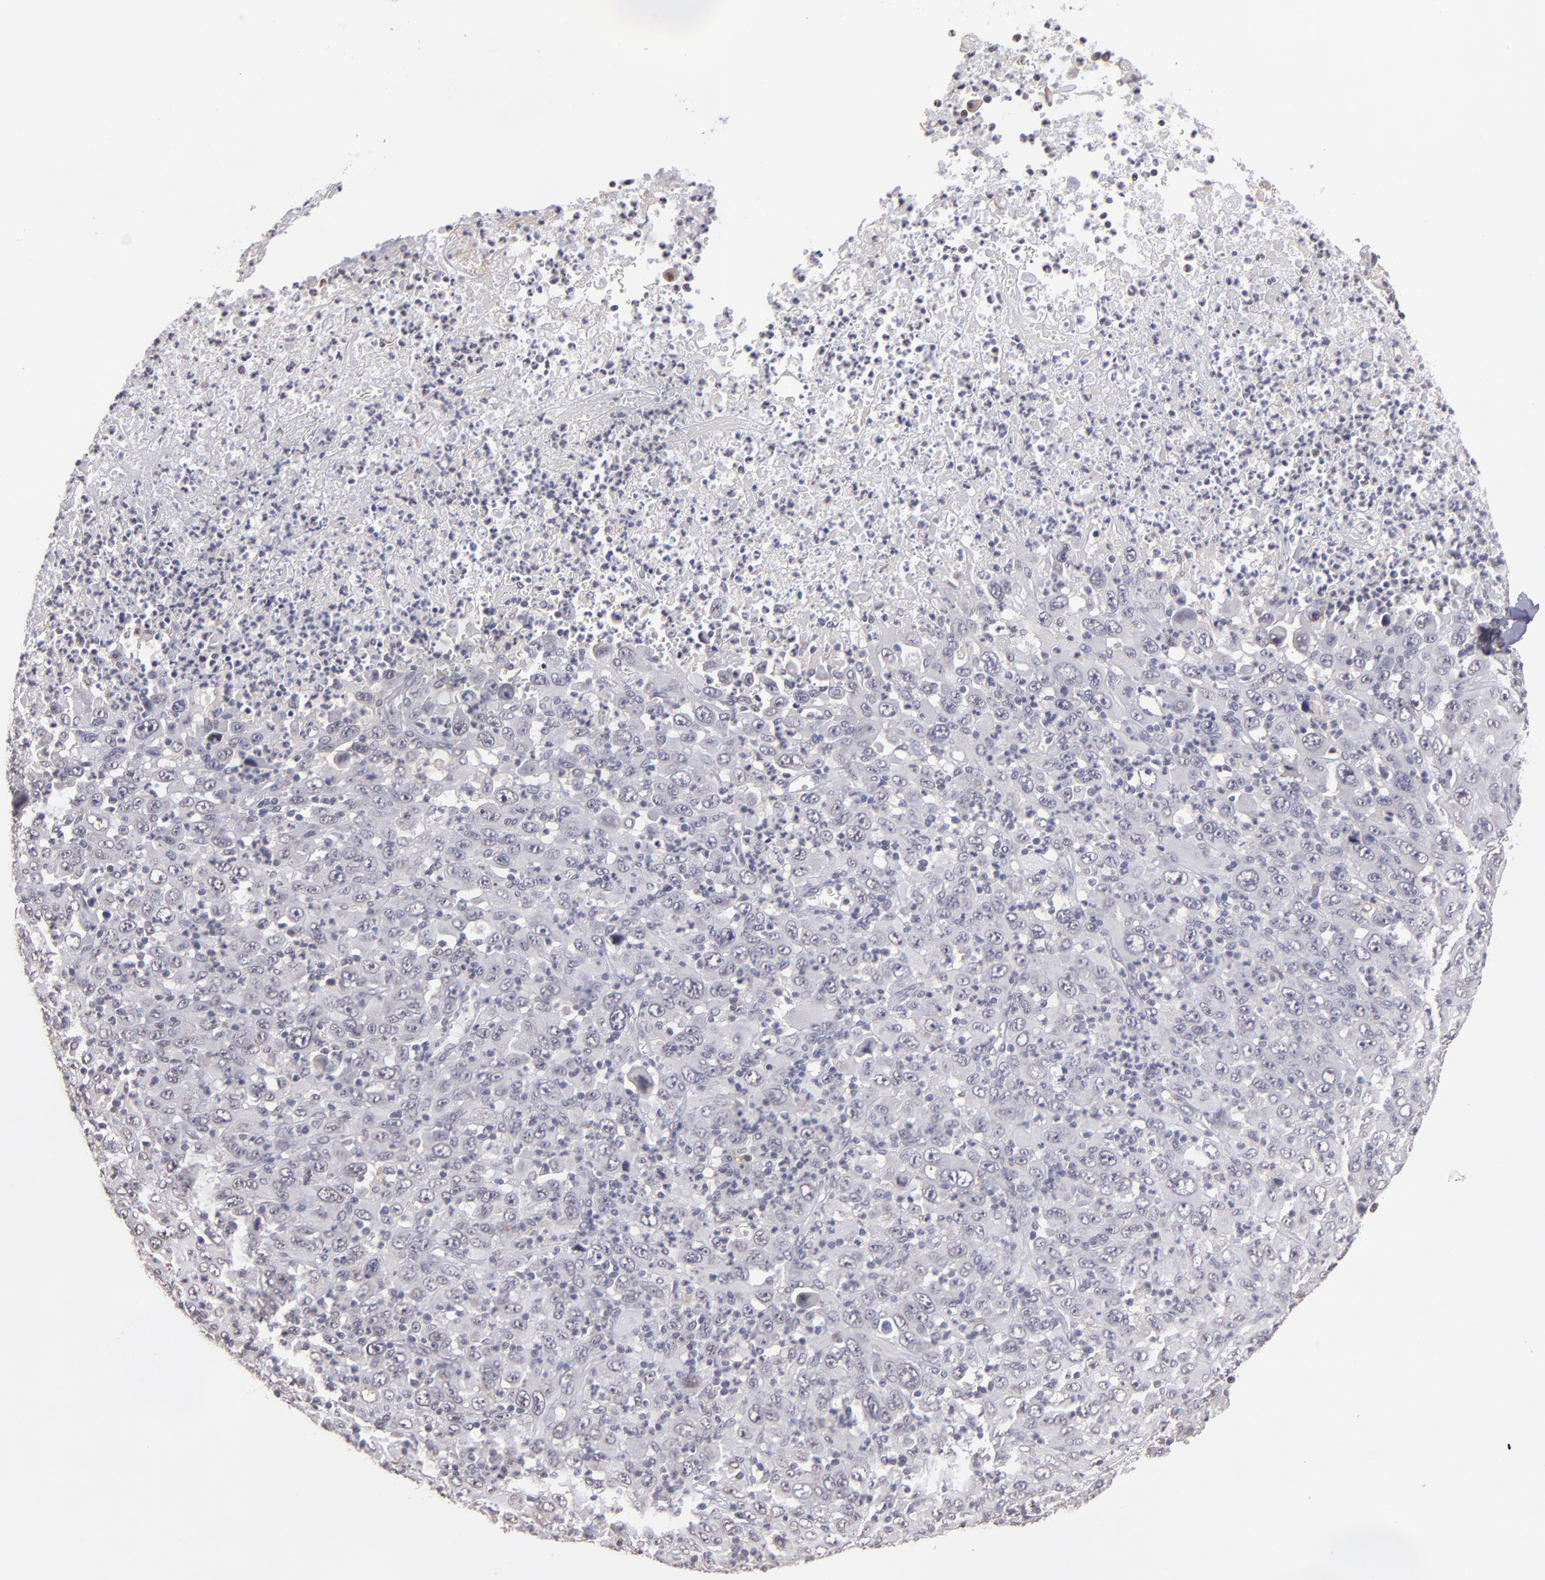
{"staining": {"intensity": "negative", "quantity": "none", "location": "none"}, "tissue": "melanoma", "cell_type": "Tumor cells", "image_type": "cancer", "snomed": [{"axis": "morphology", "description": "Malignant melanoma, Metastatic site"}, {"axis": "topography", "description": "Skin"}], "caption": "This micrograph is of melanoma stained with IHC to label a protein in brown with the nuclei are counter-stained blue. There is no staining in tumor cells. (DAB (3,3'-diaminobenzidine) immunohistochemistry (IHC) visualized using brightfield microscopy, high magnification).", "gene": "NRXN3", "patient": {"sex": "female", "age": 56}}